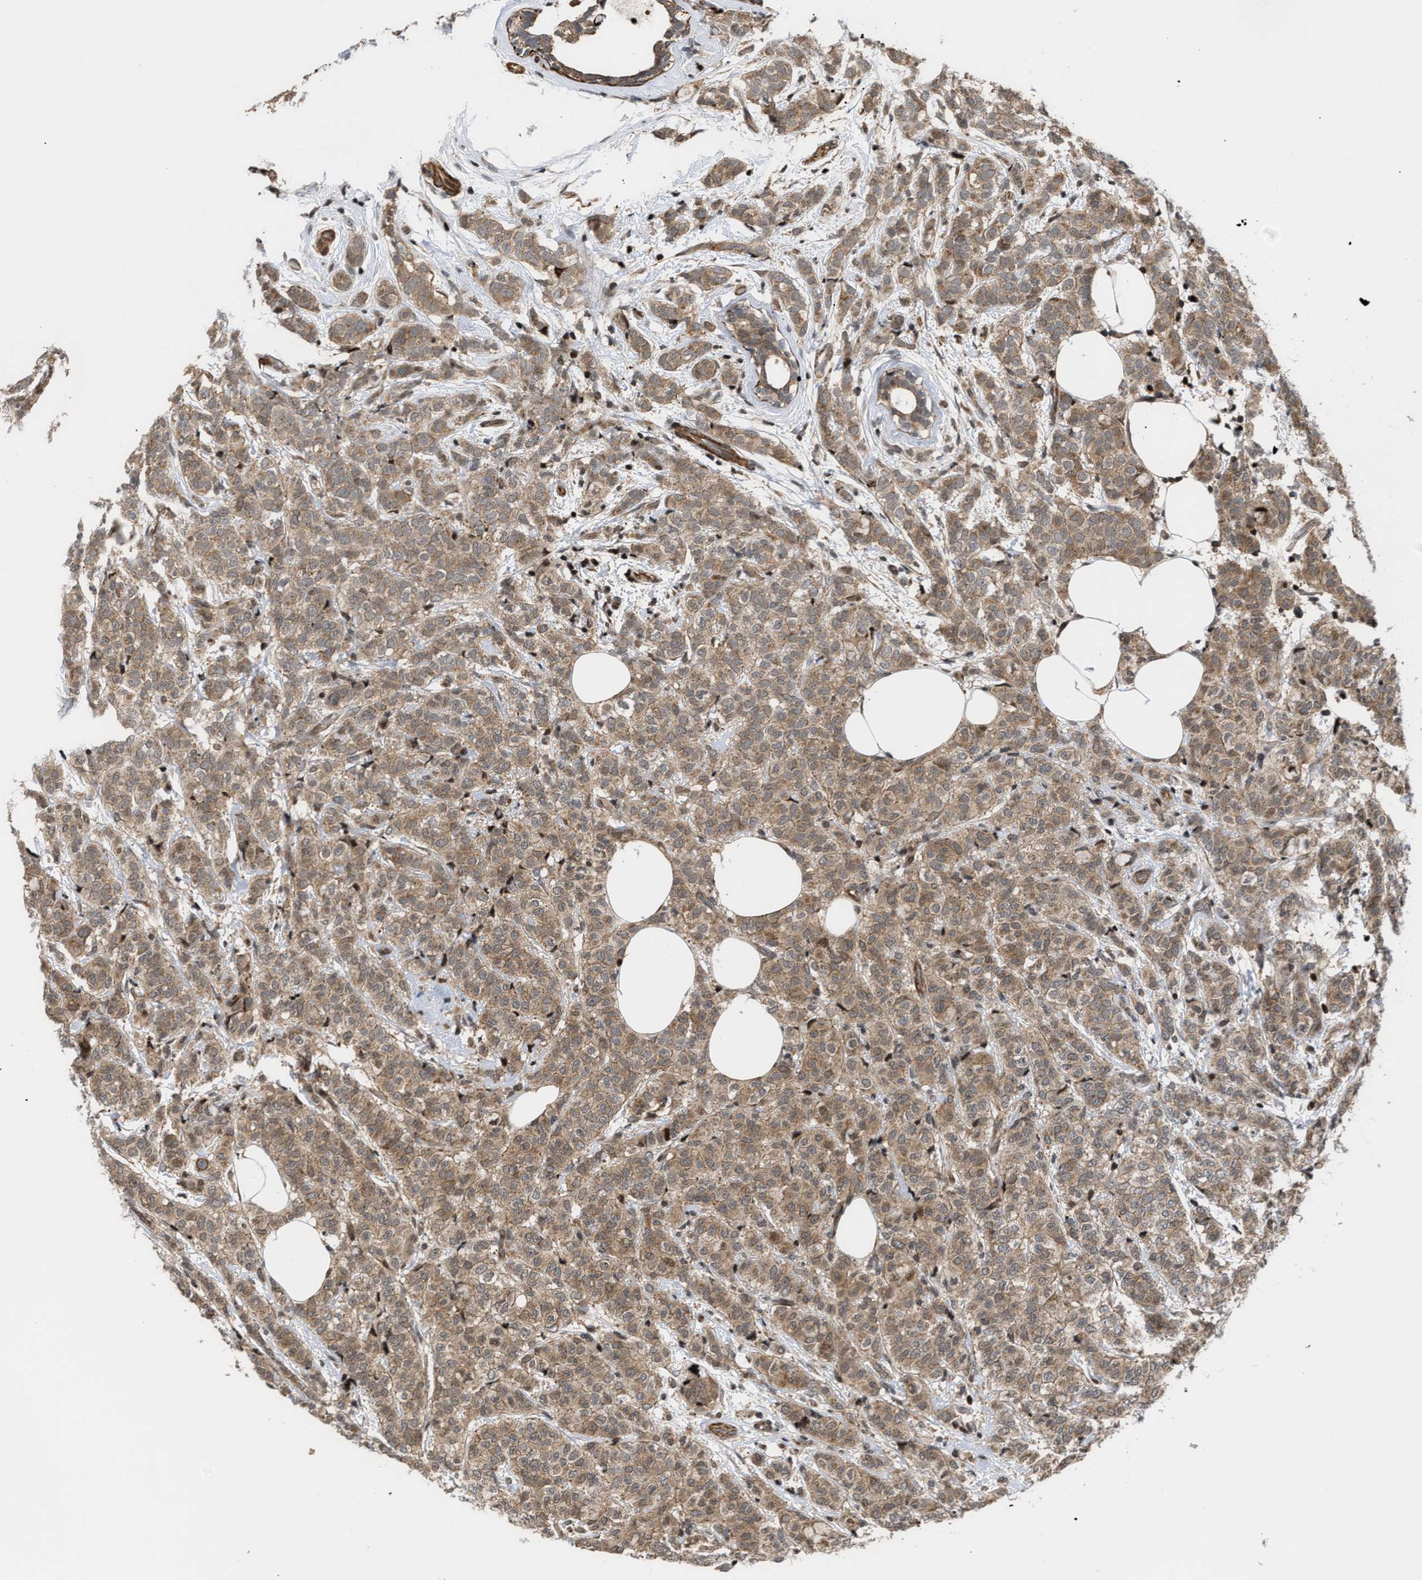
{"staining": {"intensity": "moderate", "quantity": ">75%", "location": "cytoplasmic/membranous"}, "tissue": "breast cancer", "cell_type": "Tumor cells", "image_type": "cancer", "snomed": [{"axis": "morphology", "description": "Lobular carcinoma"}, {"axis": "topography", "description": "Breast"}], "caption": "Protein positivity by immunohistochemistry reveals moderate cytoplasmic/membranous staining in approximately >75% of tumor cells in breast cancer.", "gene": "STAU2", "patient": {"sex": "female", "age": 60}}